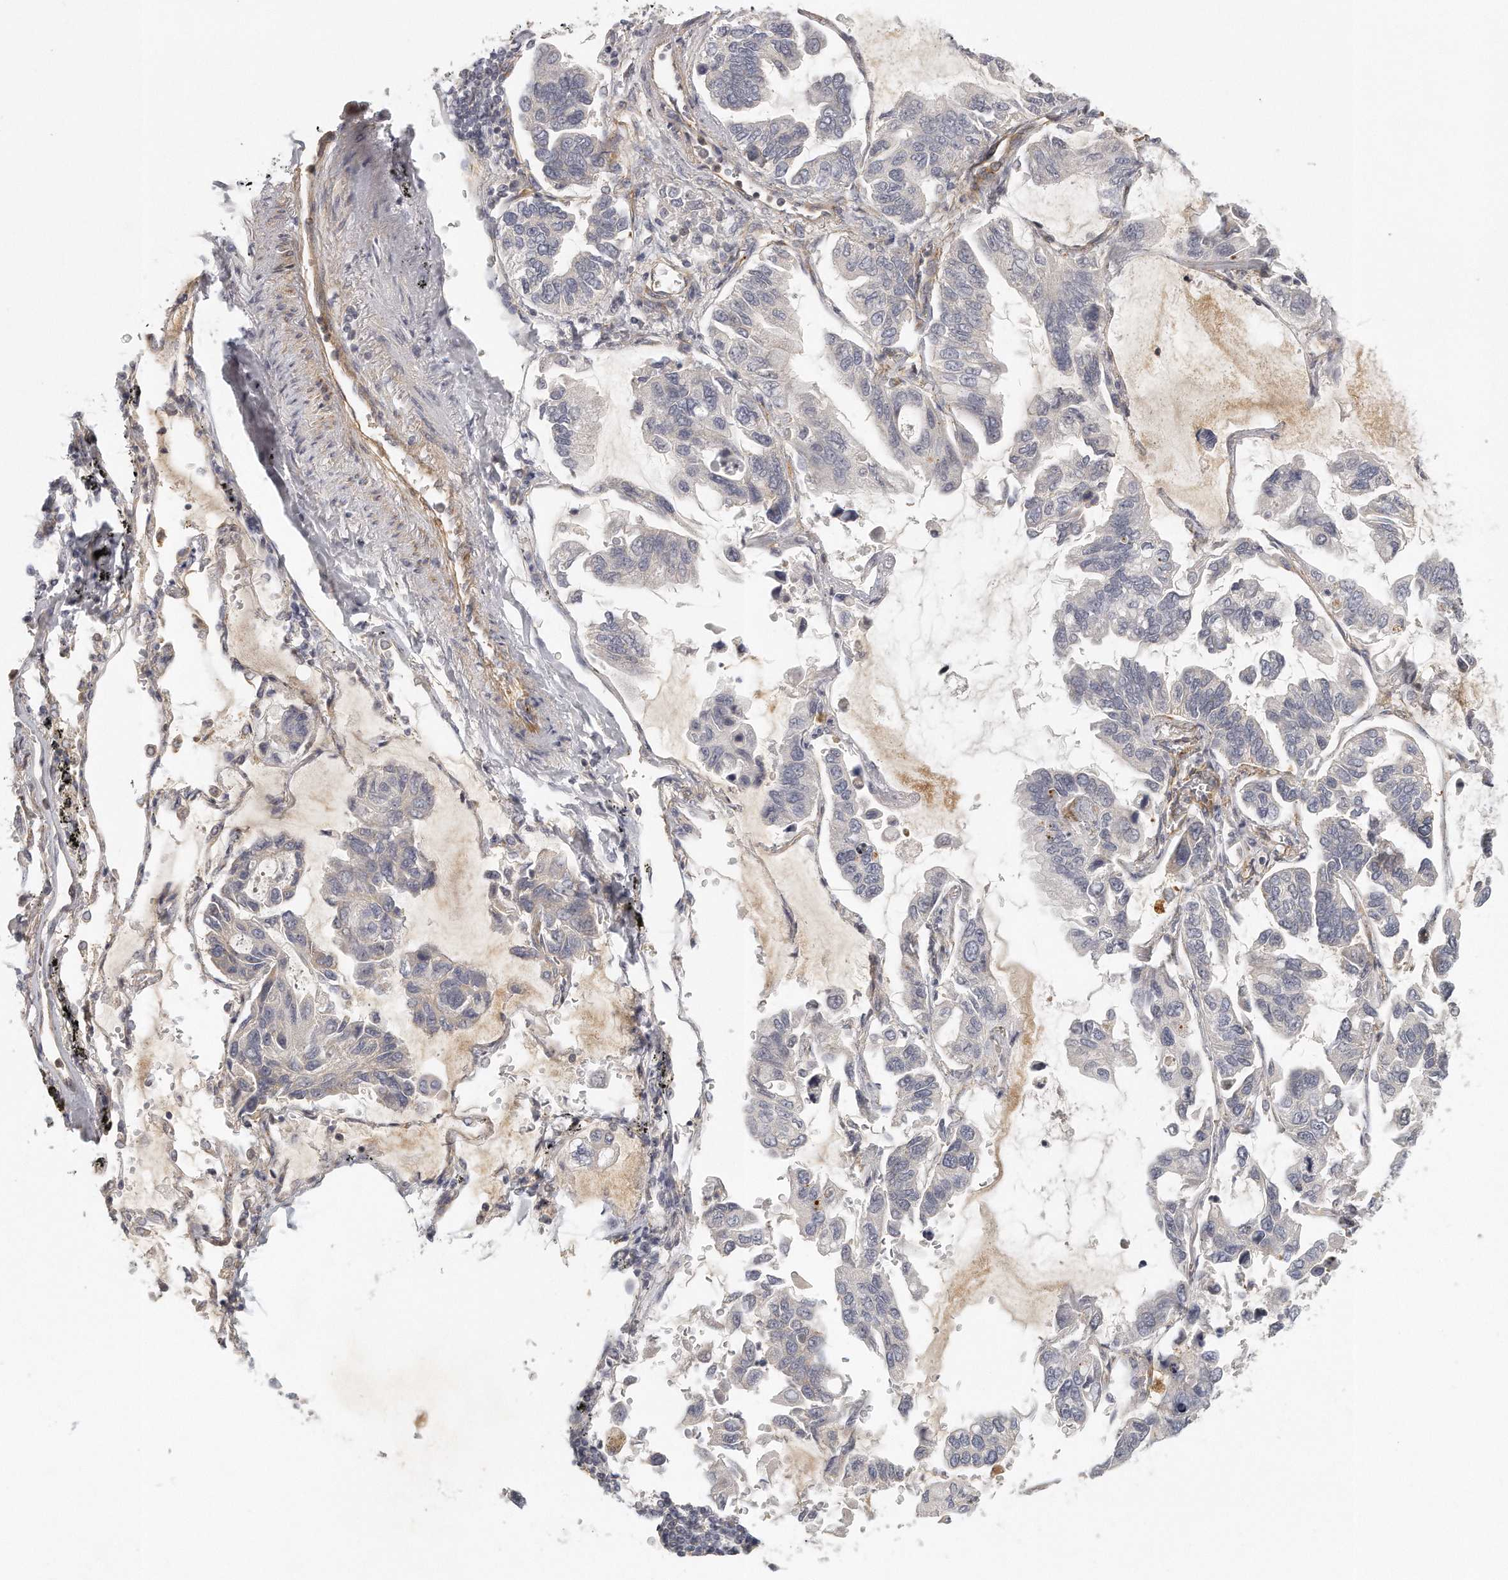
{"staining": {"intensity": "negative", "quantity": "none", "location": "none"}, "tissue": "lung cancer", "cell_type": "Tumor cells", "image_type": "cancer", "snomed": [{"axis": "morphology", "description": "Adenocarcinoma, NOS"}, {"axis": "topography", "description": "Lung"}], "caption": "There is no significant positivity in tumor cells of lung cancer. The staining was performed using DAB (3,3'-diaminobenzidine) to visualize the protein expression in brown, while the nuclei were stained in blue with hematoxylin (Magnification: 20x).", "gene": "MTERF4", "patient": {"sex": "male", "age": 64}}